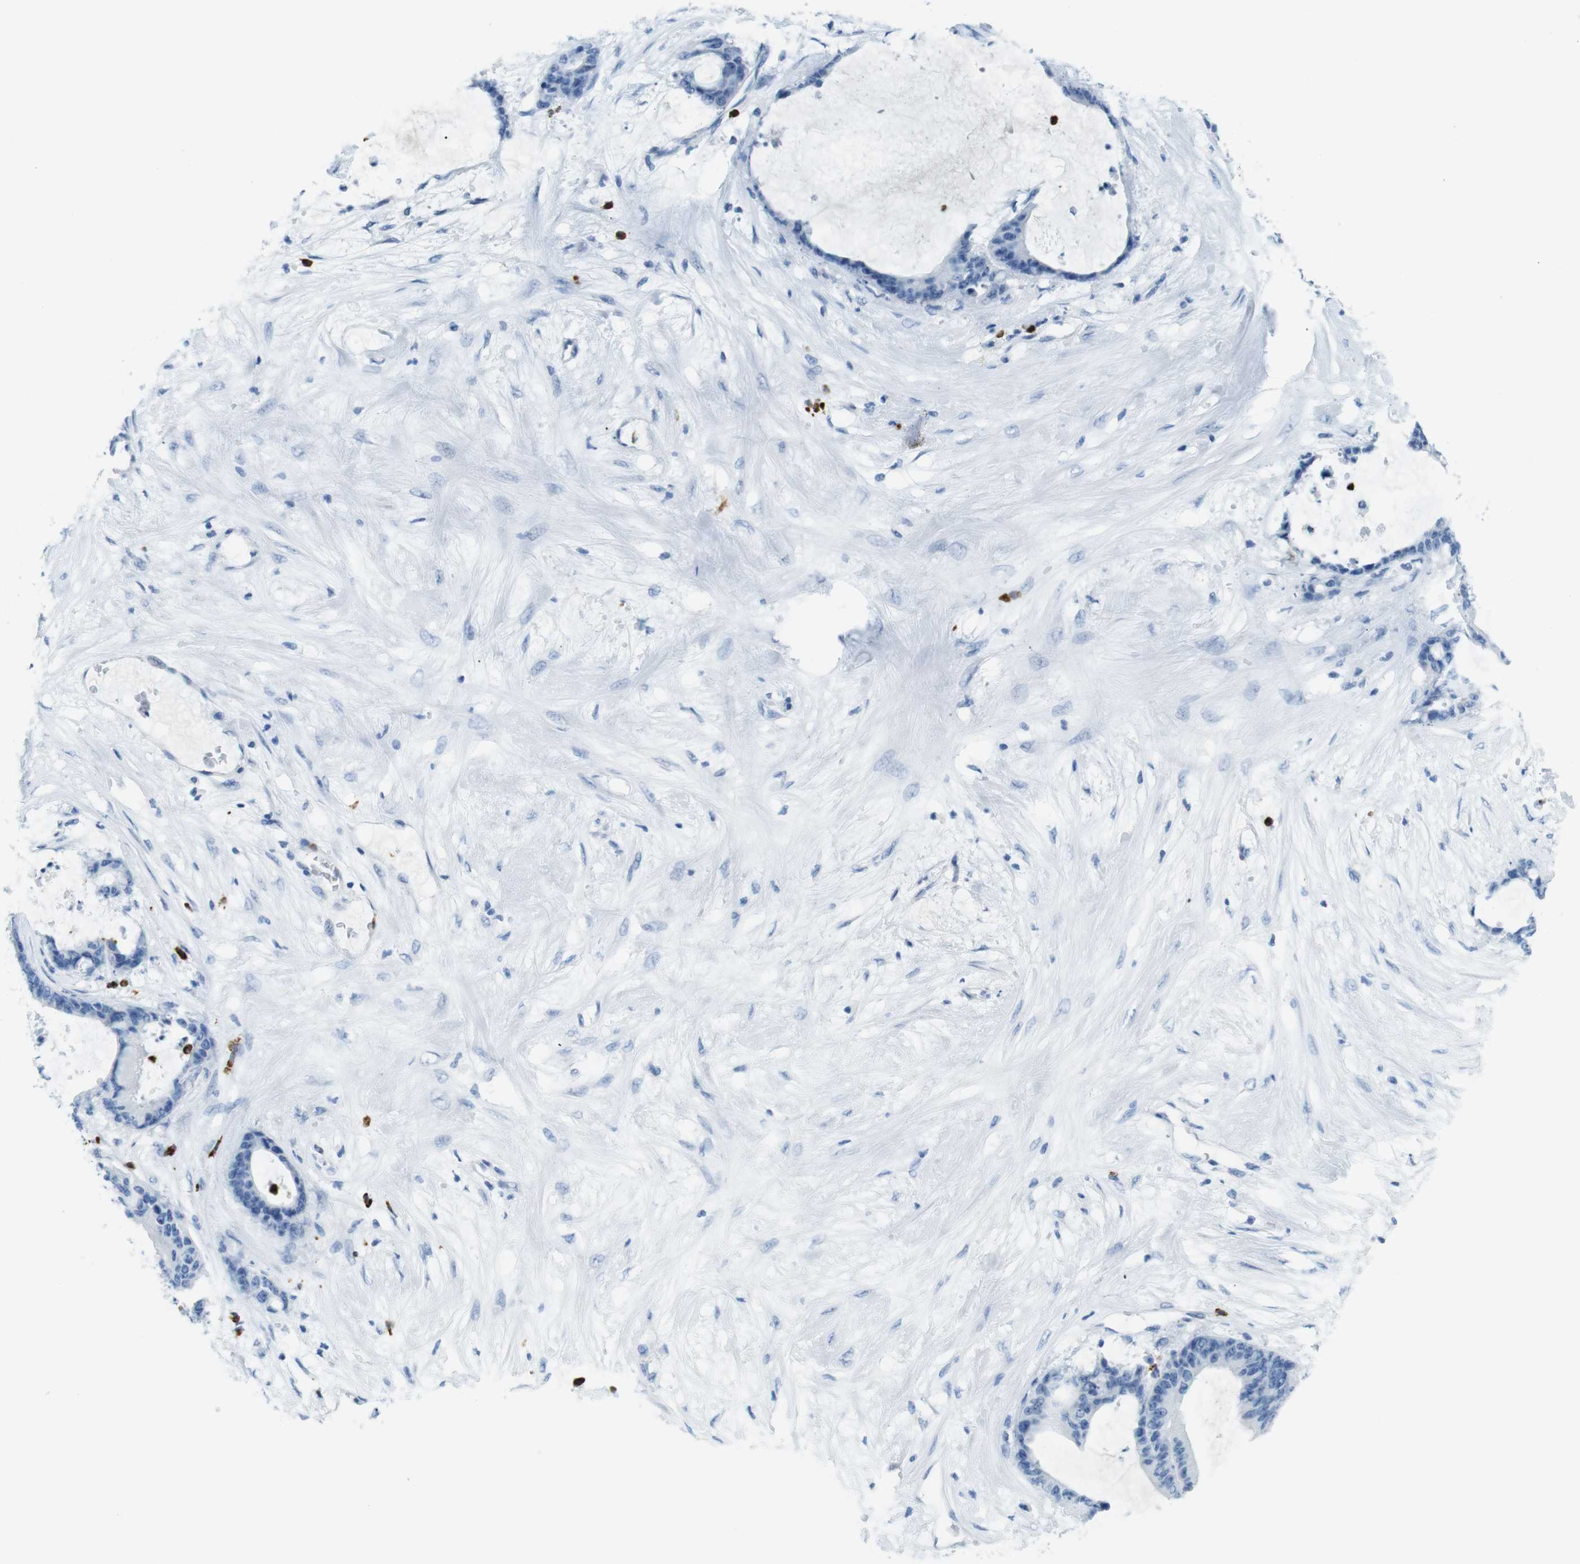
{"staining": {"intensity": "negative", "quantity": "none", "location": "none"}, "tissue": "liver cancer", "cell_type": "Tumor cells", "image_type": "cancer", "snomed": [{"axis": "morphology", "description": "Cholangiocarcinoma"}, {"axis": "topography", "description": "Liver"}], "caption": "DAB (3,3'-diaminobenzidine) immunohistochemical staining of cholangiocarcinoma (liver) displays no significant staining in tumor cells. (DAB (3,3'-diaminobenzidine) IHC with hematoxylin counter stain).", "gene": "MCEMP1", "patient": {"sex": "female", "age": 73}}